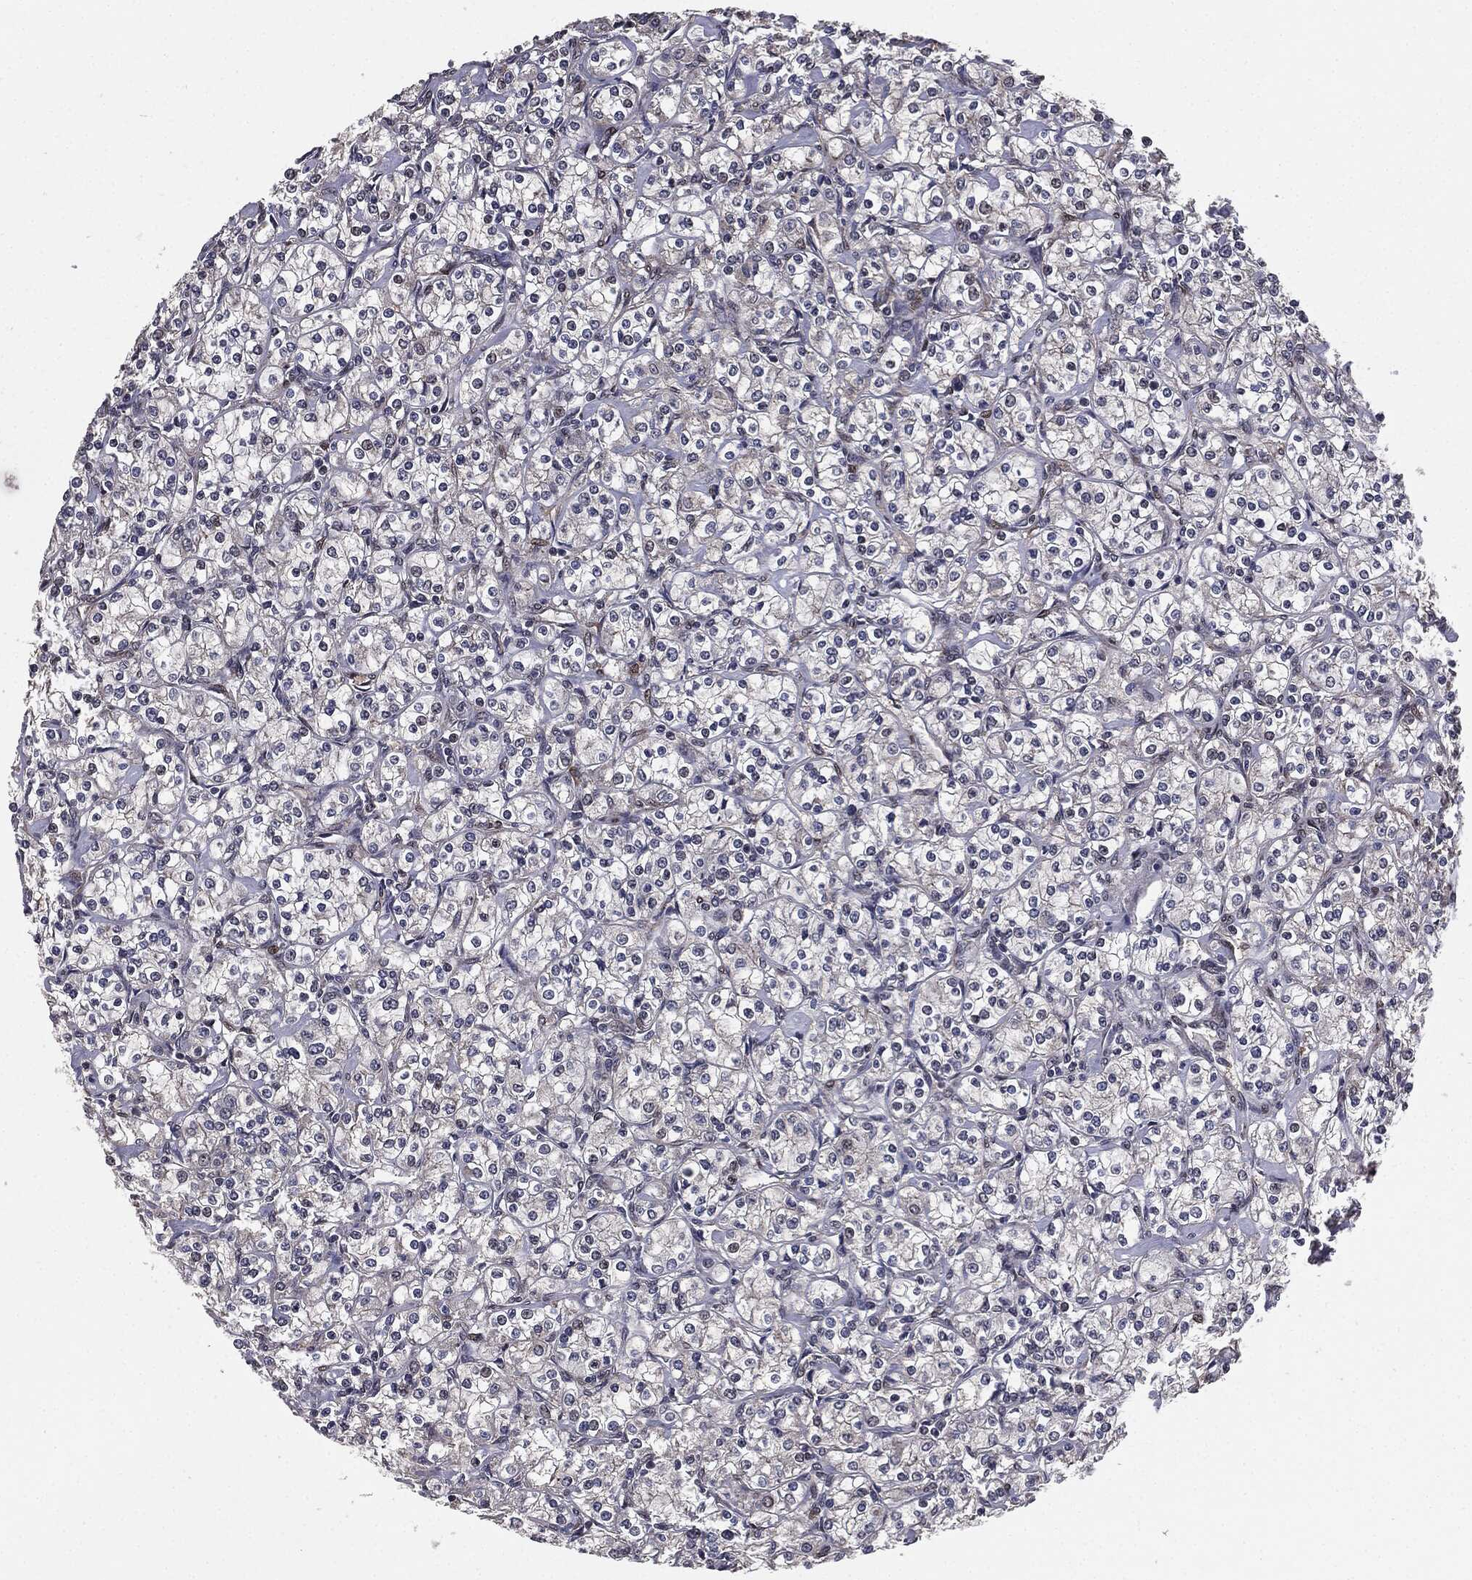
{"staining": {"intensity": "weak", "quantity": "<25%", "location": "cytoplasmic/membranous"}, "tissue": "renal cancer", "cell_type": "Tumor cells", "image_type": "cancer", "snomed": [{"axis": "morphology", "description": "Adenocarcinoma, NOS"}, {"axis": "topography", "description": "Kidney"}], "caption": "Tumor cells are negative for brown protein staining in renal cancer (adenocarcinoma).", "gene": "PTPA", "patient": {"sex": "male", "age": 77}}